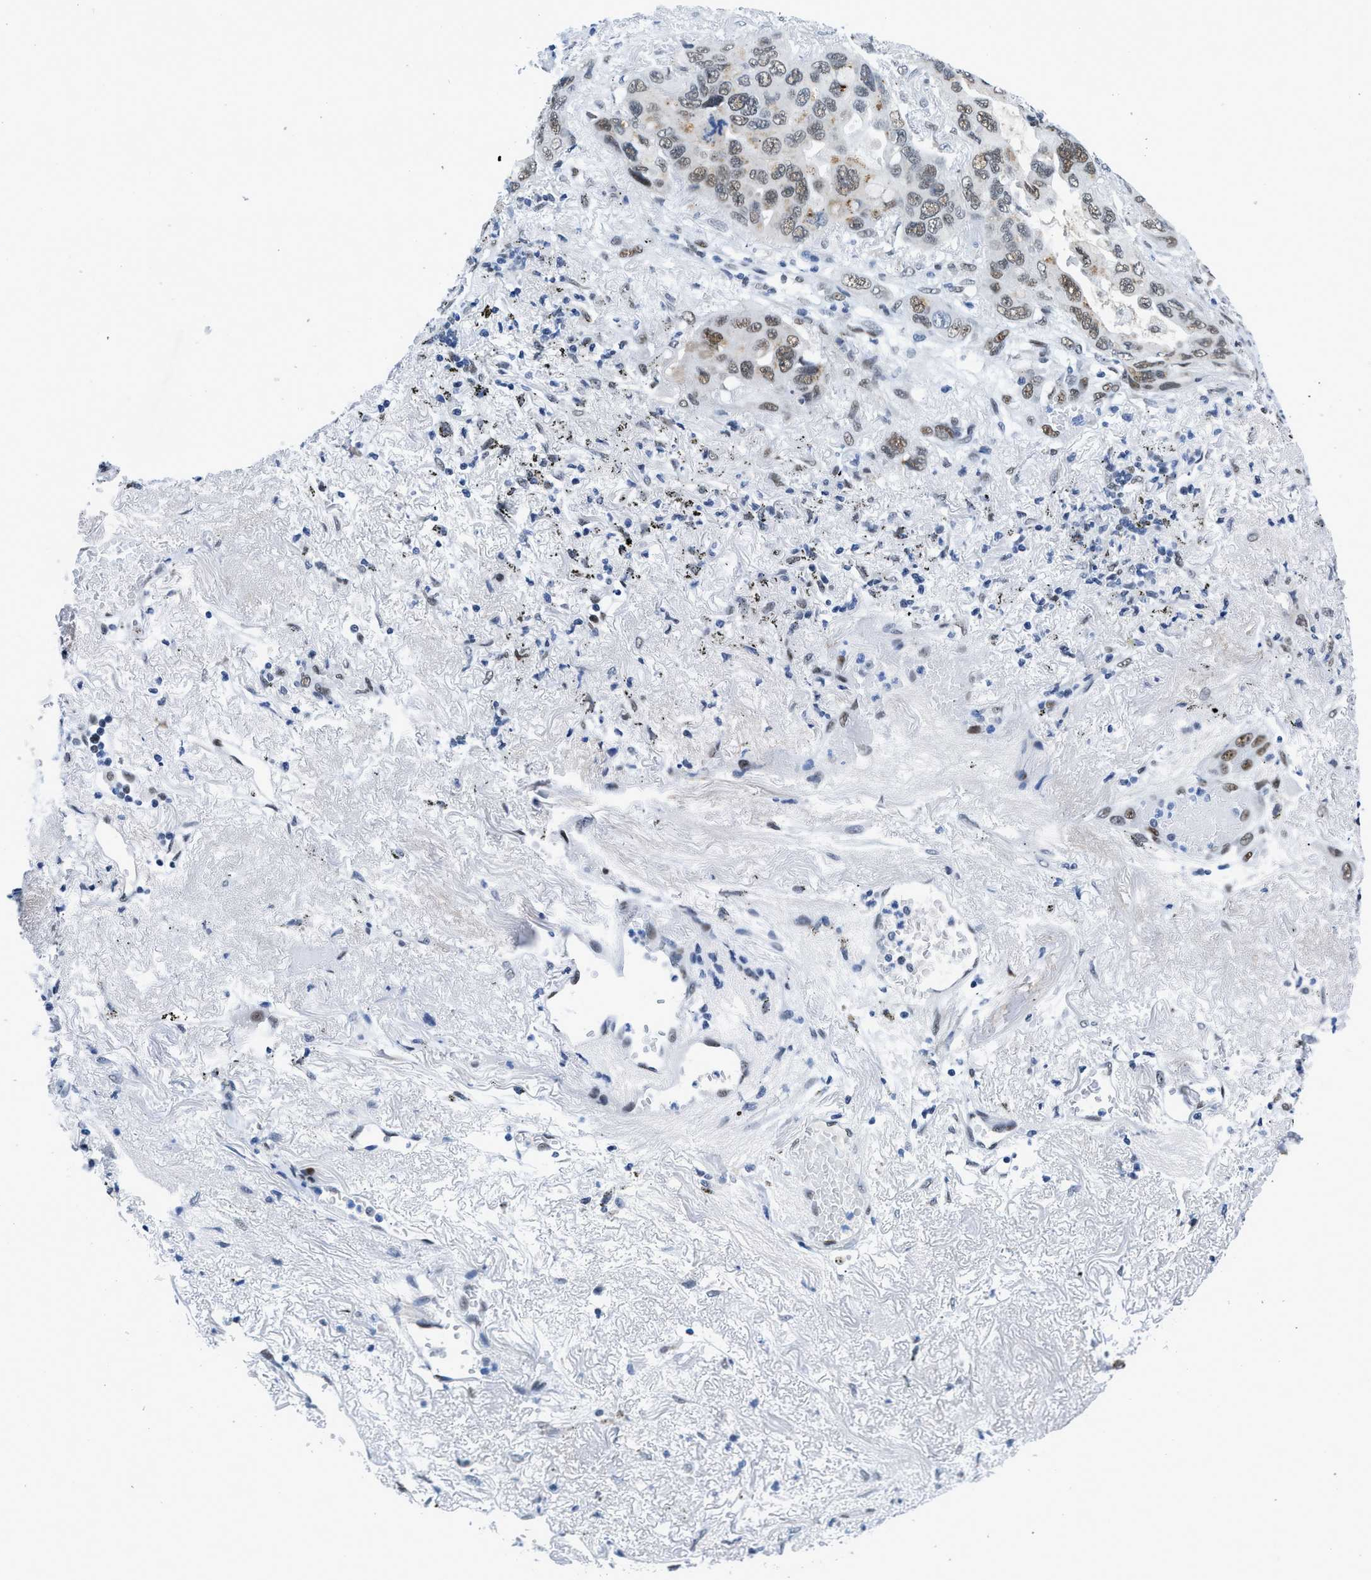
{"staining": {"intensity": "weak", "quantity": "25%-75%", "location": "nuclear"}, "tissue": "lung cancer", "cell_type": "Tumor cells", "image_type": "cancer", "snomed": [{"axis": "morphology", "description": "Squamous cell carcinoma, NOS"}, {"axis": "topography", "description": "Lung"}], "caption": "An image of squamous cell carcinoma (lung) stained for a protein shows weak nuclear brown staining in tumor cells.", "gene": "SMARCAD1", "patient": {"sex": "female", "age": 73}}